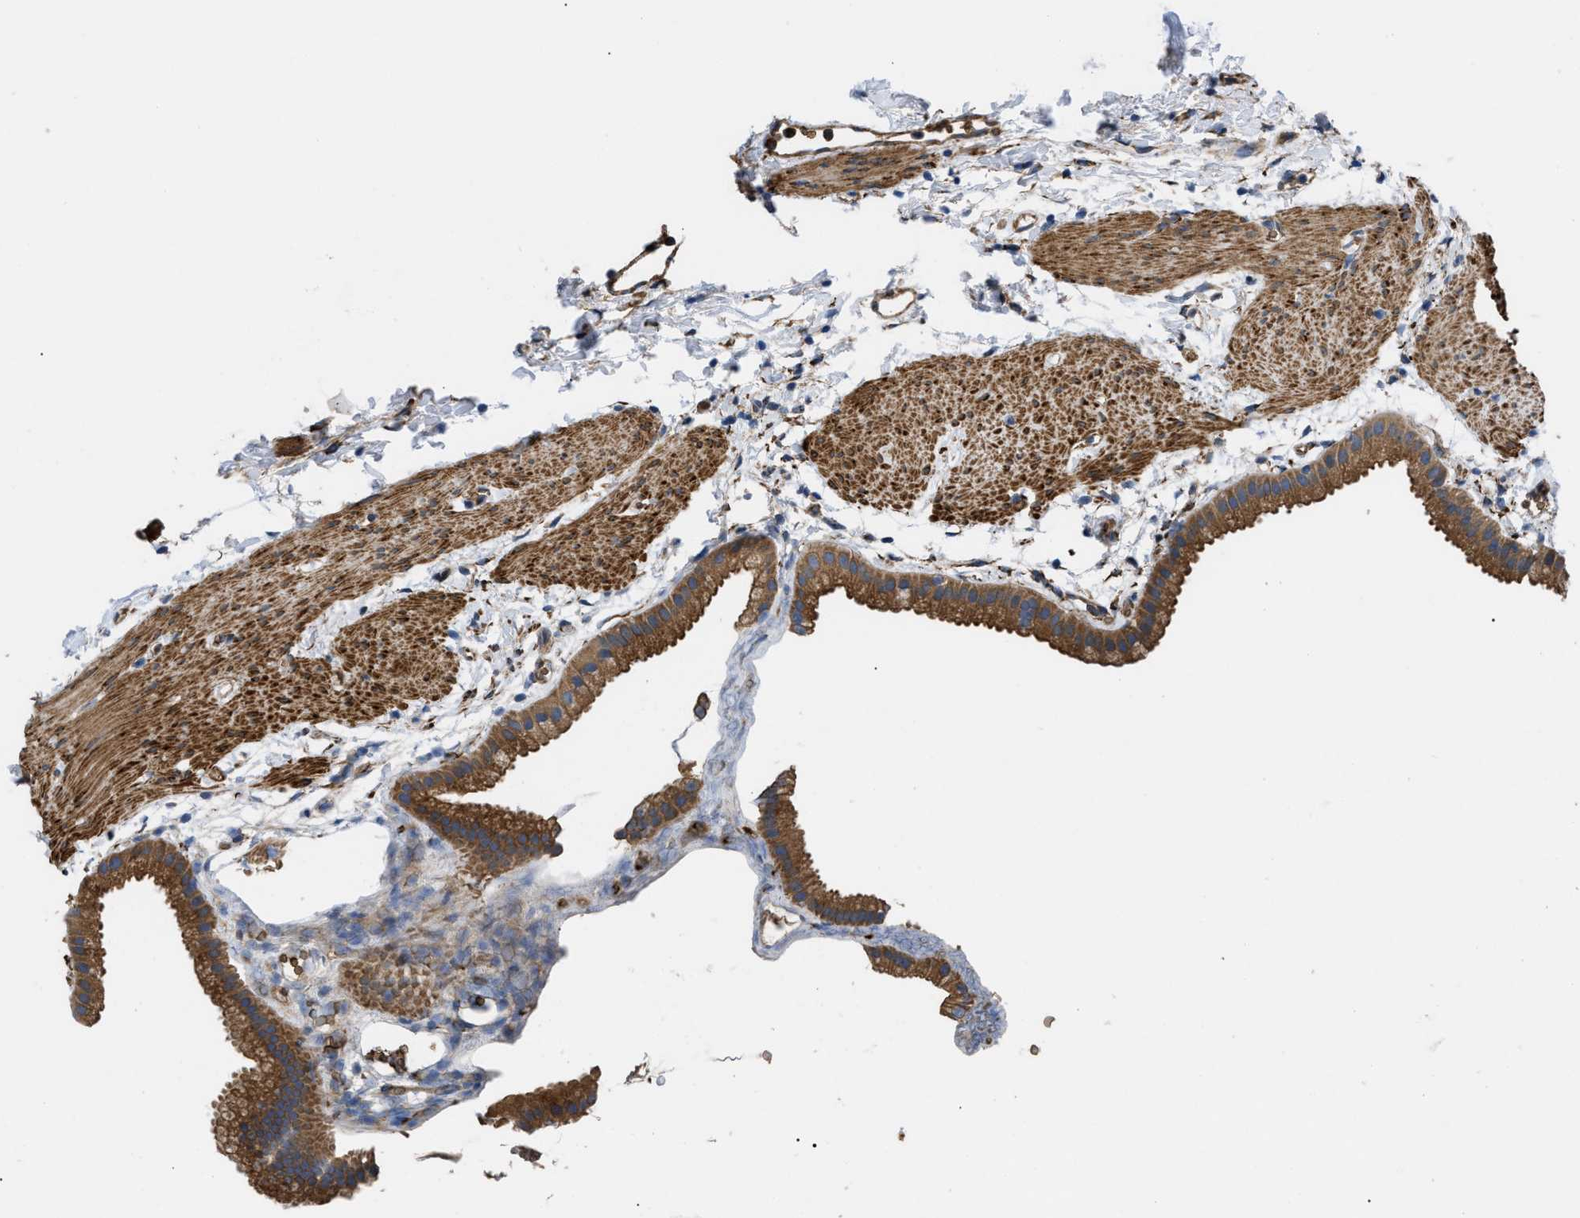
{"staining": {"intensity": "strong", "quantity": ">75%", "location": "cytoplasmic/membranous"}, "tissue": "gallbladder", "cell_type": "Glandular cells", "image_type": "normal", "snomed": [{"axis": "morphology", "description": "Normal tissue, NOS"}, {"axis": "topography", "description": "Gallbladder"}], "caption": "Brown immunohistochemical staining in normal human gallbladder demonstrates strong cytoplasmic/membranous expression in approximately >75% of glandular cells.", "gene": "MYO10", "patient": {"sex": "female", "age": 64}}